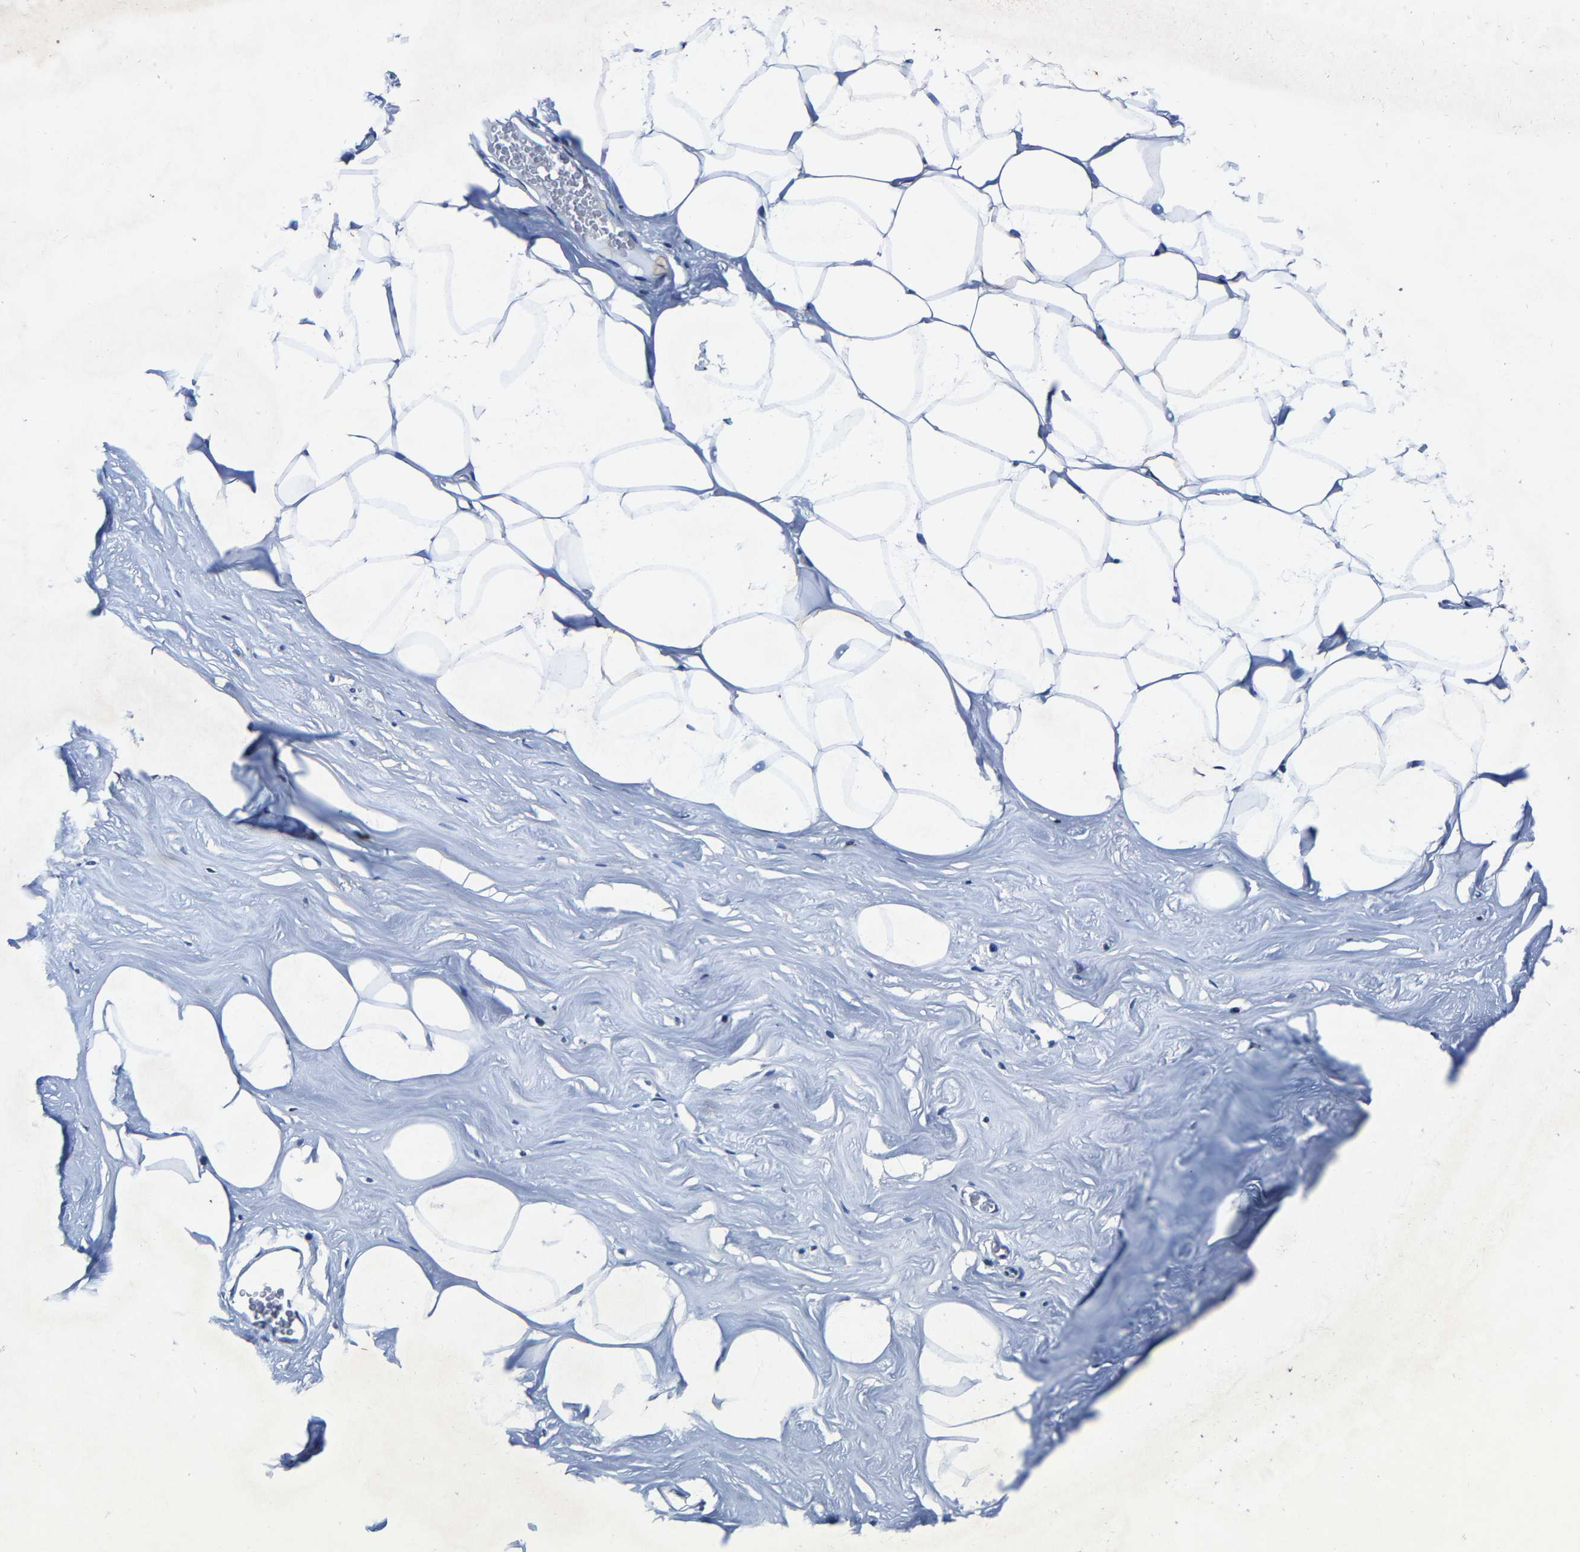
{"staining": {"intensity": "negative", "quantity": "none", "location": "none"}, "tissue": "adipose tissue", "cell_type": "Adipocytes", "image_type": "normal", "snomed": [{"axis": "morphology", "description": "Normal tissue, NOS"}, {"axis": "morphology", "description": "Fibrosis, NOS"}, {"axis": "topography", "description": "Breast"}, {"axis": "topography", "description": "Adipose tissue"}], "caption": "A histopathology image of adipose tissue stained for a protein demonstrates no brown staining in adipocytes.", "gene": "UBN2", "patient": {"sex": "female", "age": 39}}